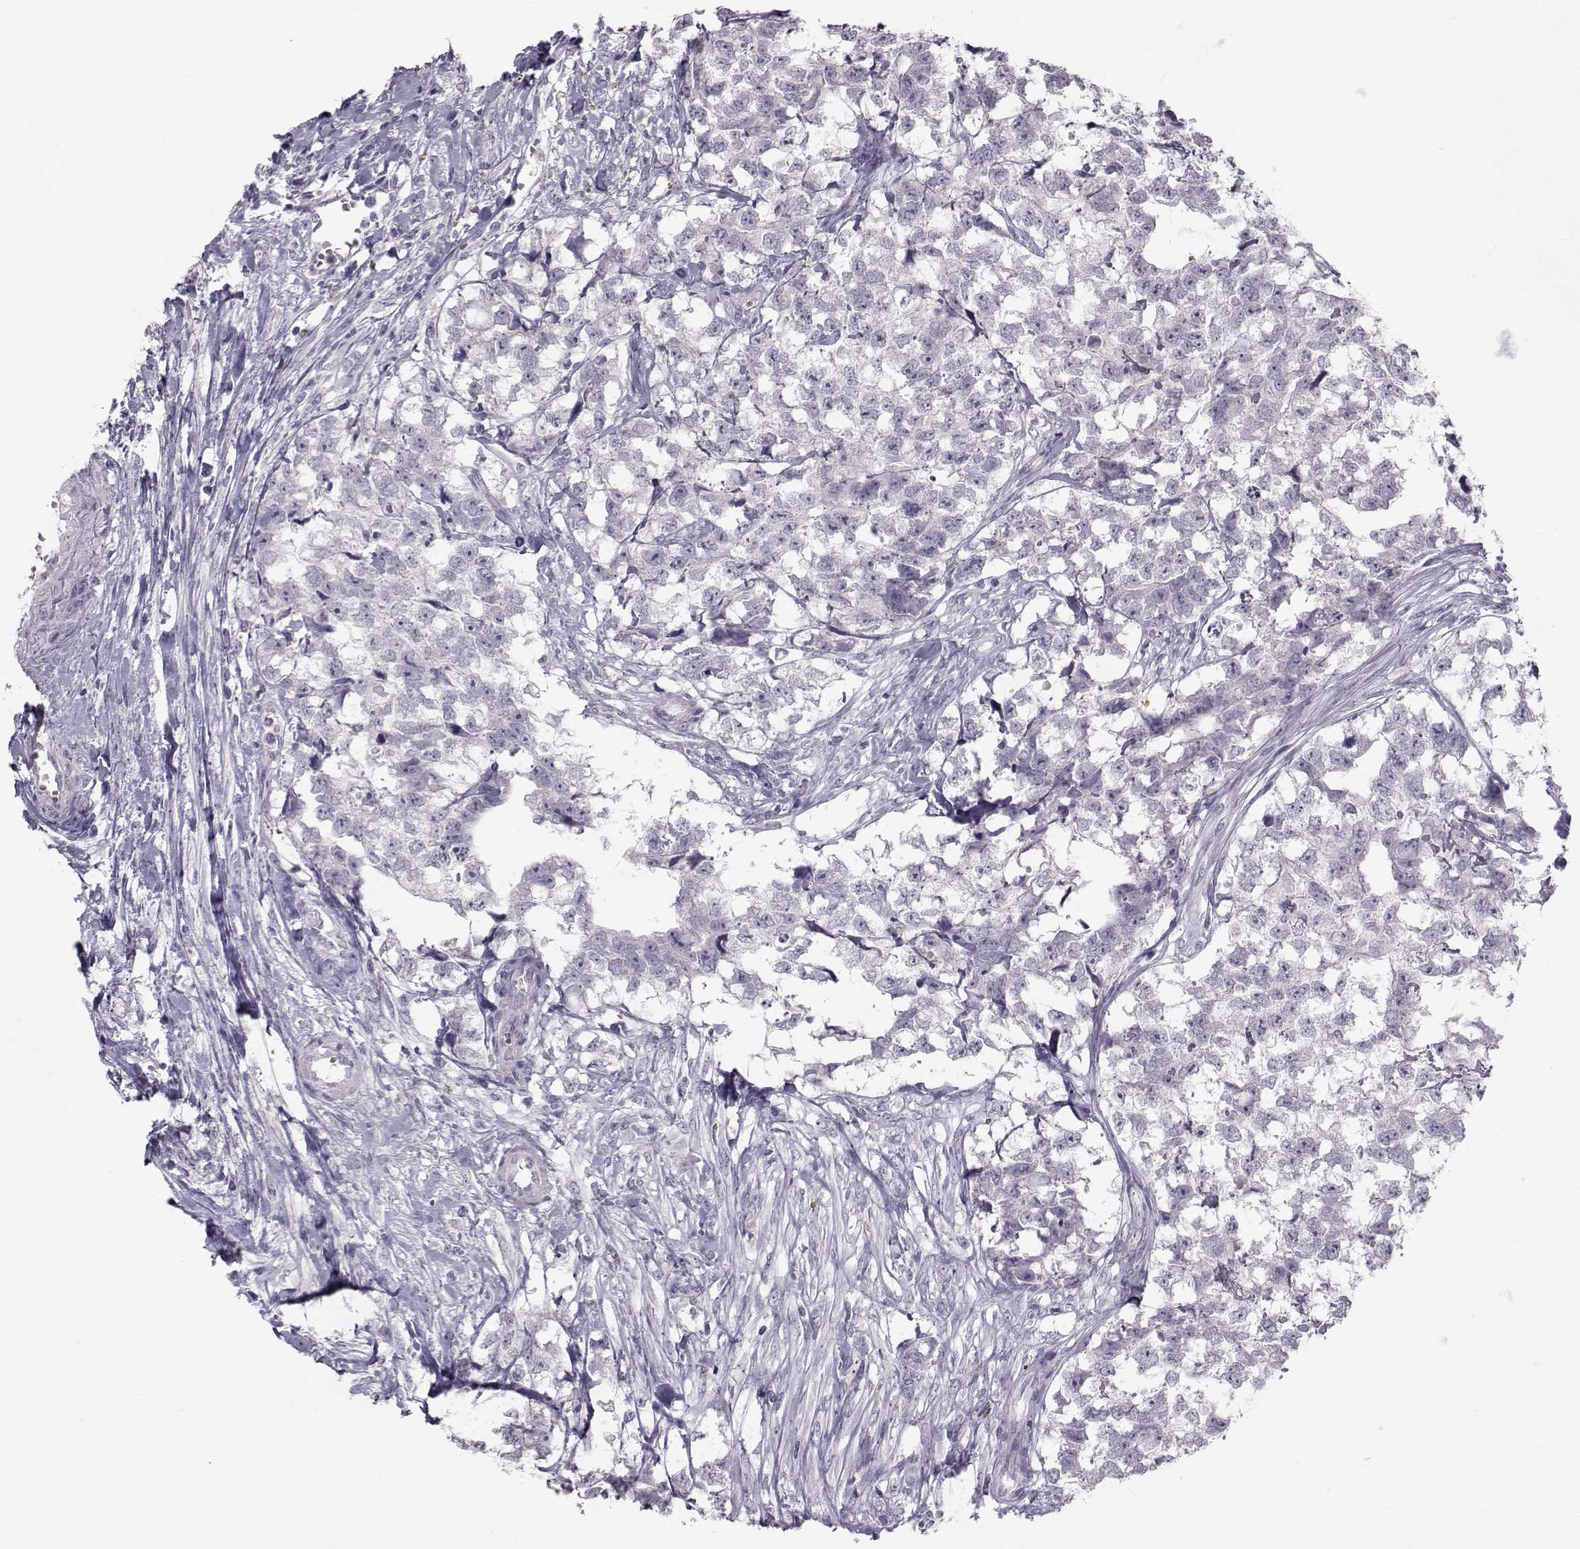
{"staining": {"intensity": "negative", "quantity": "none", "location": "none"}, "tissue": "testis cancer", "cell_type": "Tumor cells", "image_type": "cancer", "snomed": [{"axis": "morphology", "description": "Carcinoma, Embryonal, NOS"}, {"axis": "morphology", "description": "Teratoma, malignant, NOS"}, {"axis": "topography", "description": "Testis"}], "caption": "The histopathology image reveals no significant positivity in tumor cells of embryonal carcinoma (testis).", "gene": "GARIN3", "patient": {"sex": "male", "age": 44}}